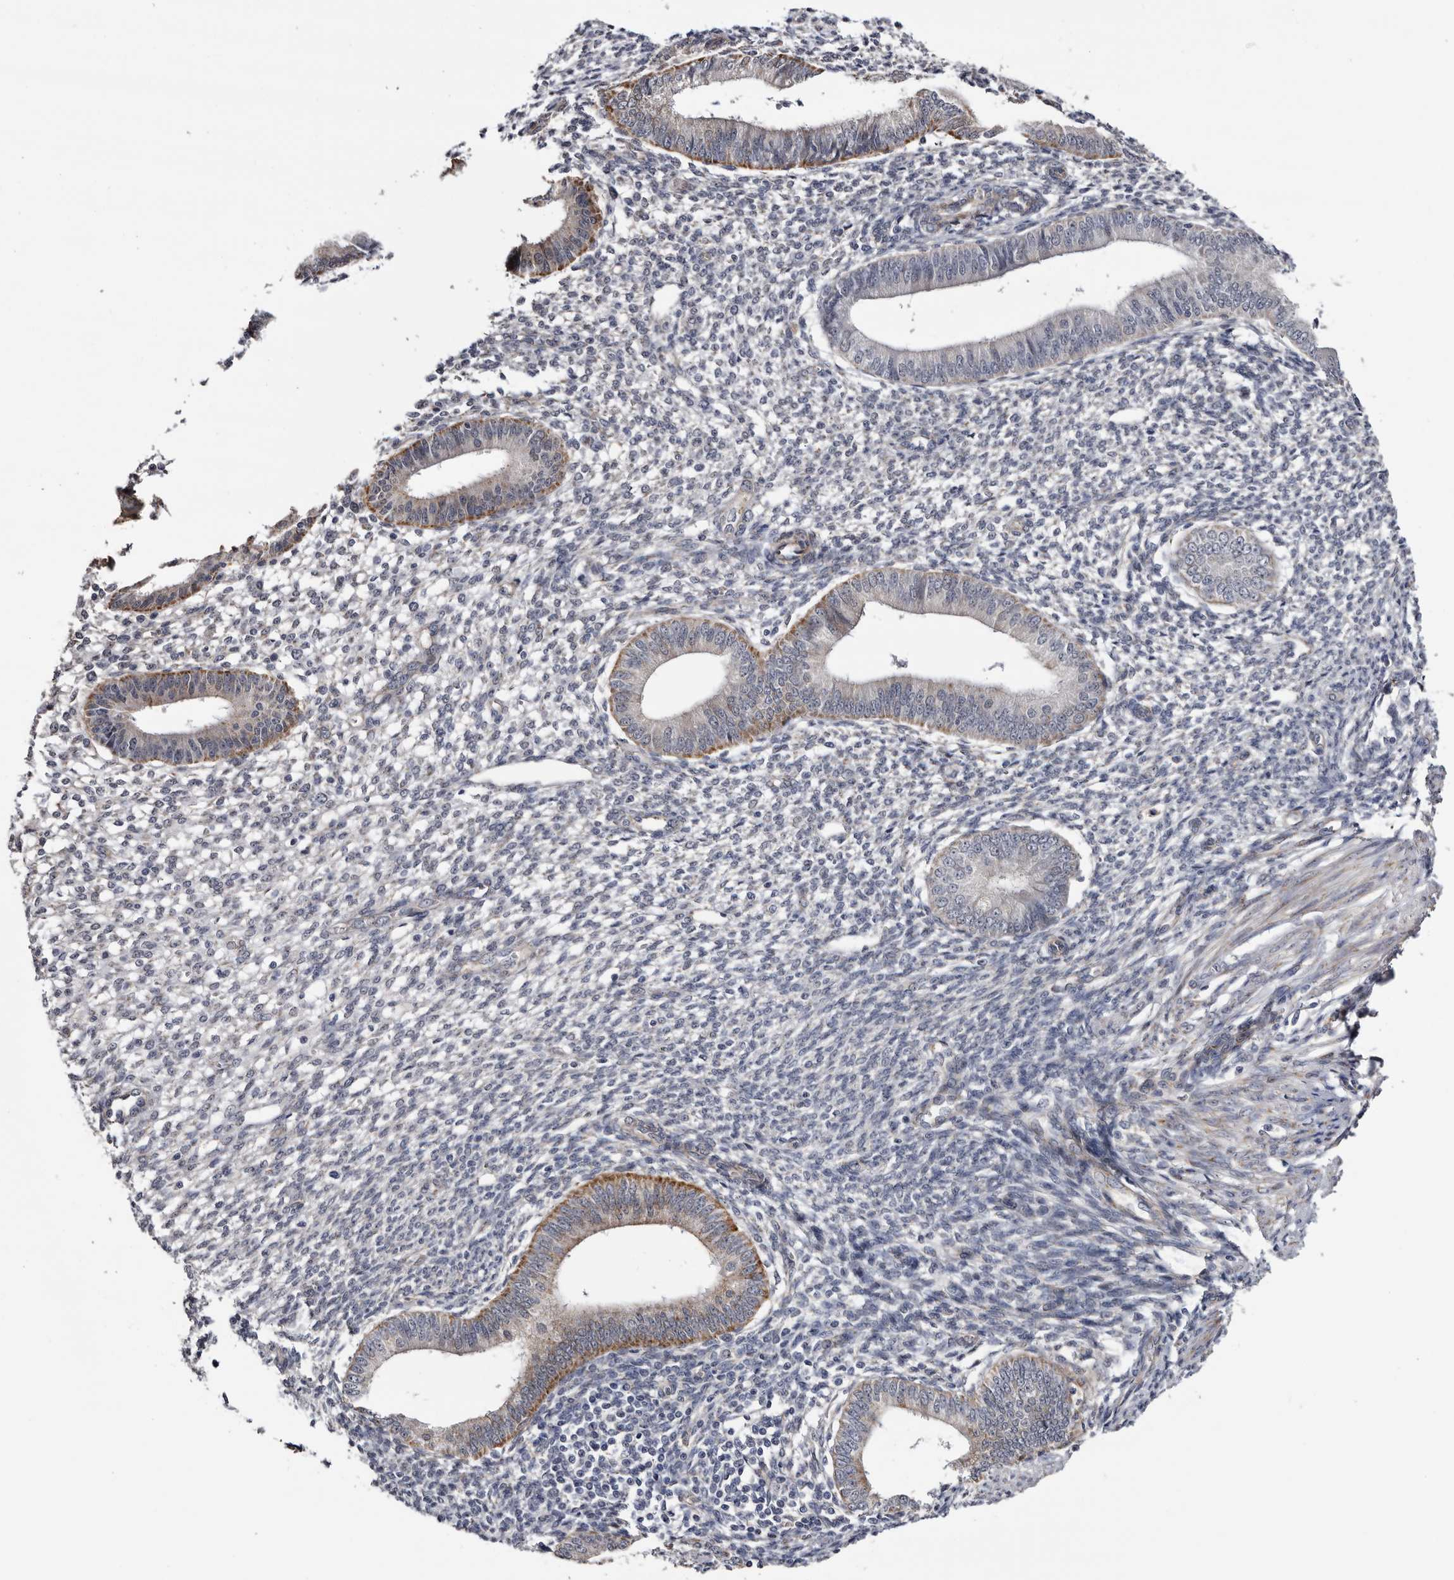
{"staining": {"intensity": "weak", "quantity": "<25%", "location": "cytoplasmic/membranous"}, "tissue": "endometrium", "cell_type": "Cells in endometrial stroma", "image_type": "normal", "snomed": [{"axis": "morphology", "description": "Normal tissue, NOS"}, {"axis": "topography", "description": "Endometrium"}], "caption": "A micrograph of human endometrium is negative for staining in cells in endometrial stroma. Brightfield microscopy of immunohistochemistry stained with DAB (brown) and hematoxylin (blue), captured at high magnification.", "gene": "ARMCX2", "patient": {"sex": "female", "age": 46}}